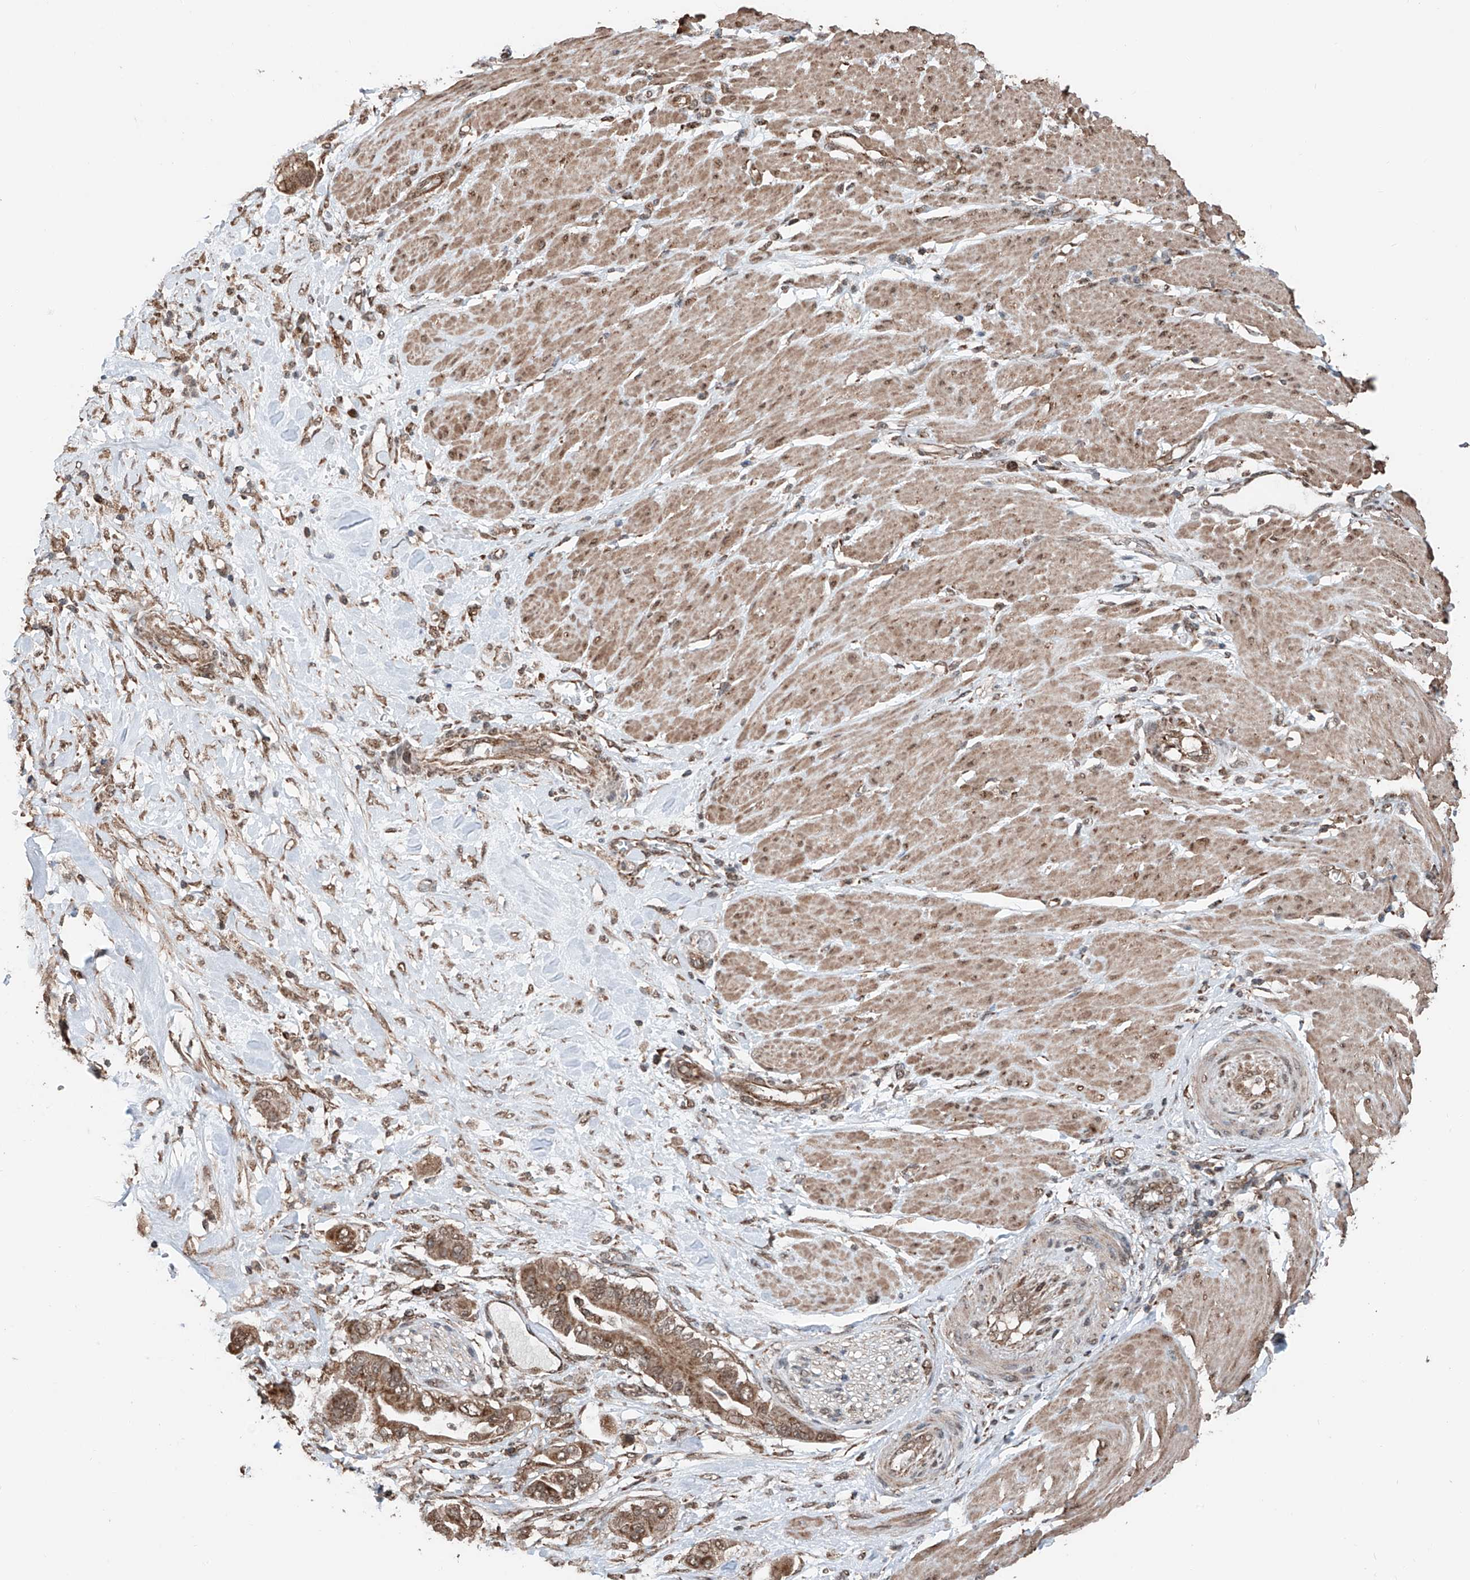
{"staining": {"intensity": "moderate", "quantity": ">75%", "location": "cytoplasmic/membranous"}, "tissue": "pancreatic cancer", "cell_type": "Tumor cells", "image_type": "cancer", "snomed": [{"axis": "morphology", "description": "Adenocarcinoma, NOS"}, {"axis": "topography", "description": "Pancreas"}], "caption": "A brown stain labels moderate cytoplasmic/membranous expression of a protein in human pancreatic cancer tumor cells.", "gene": "ZNF445", "patient": {"sex": "male", "age": 68}}